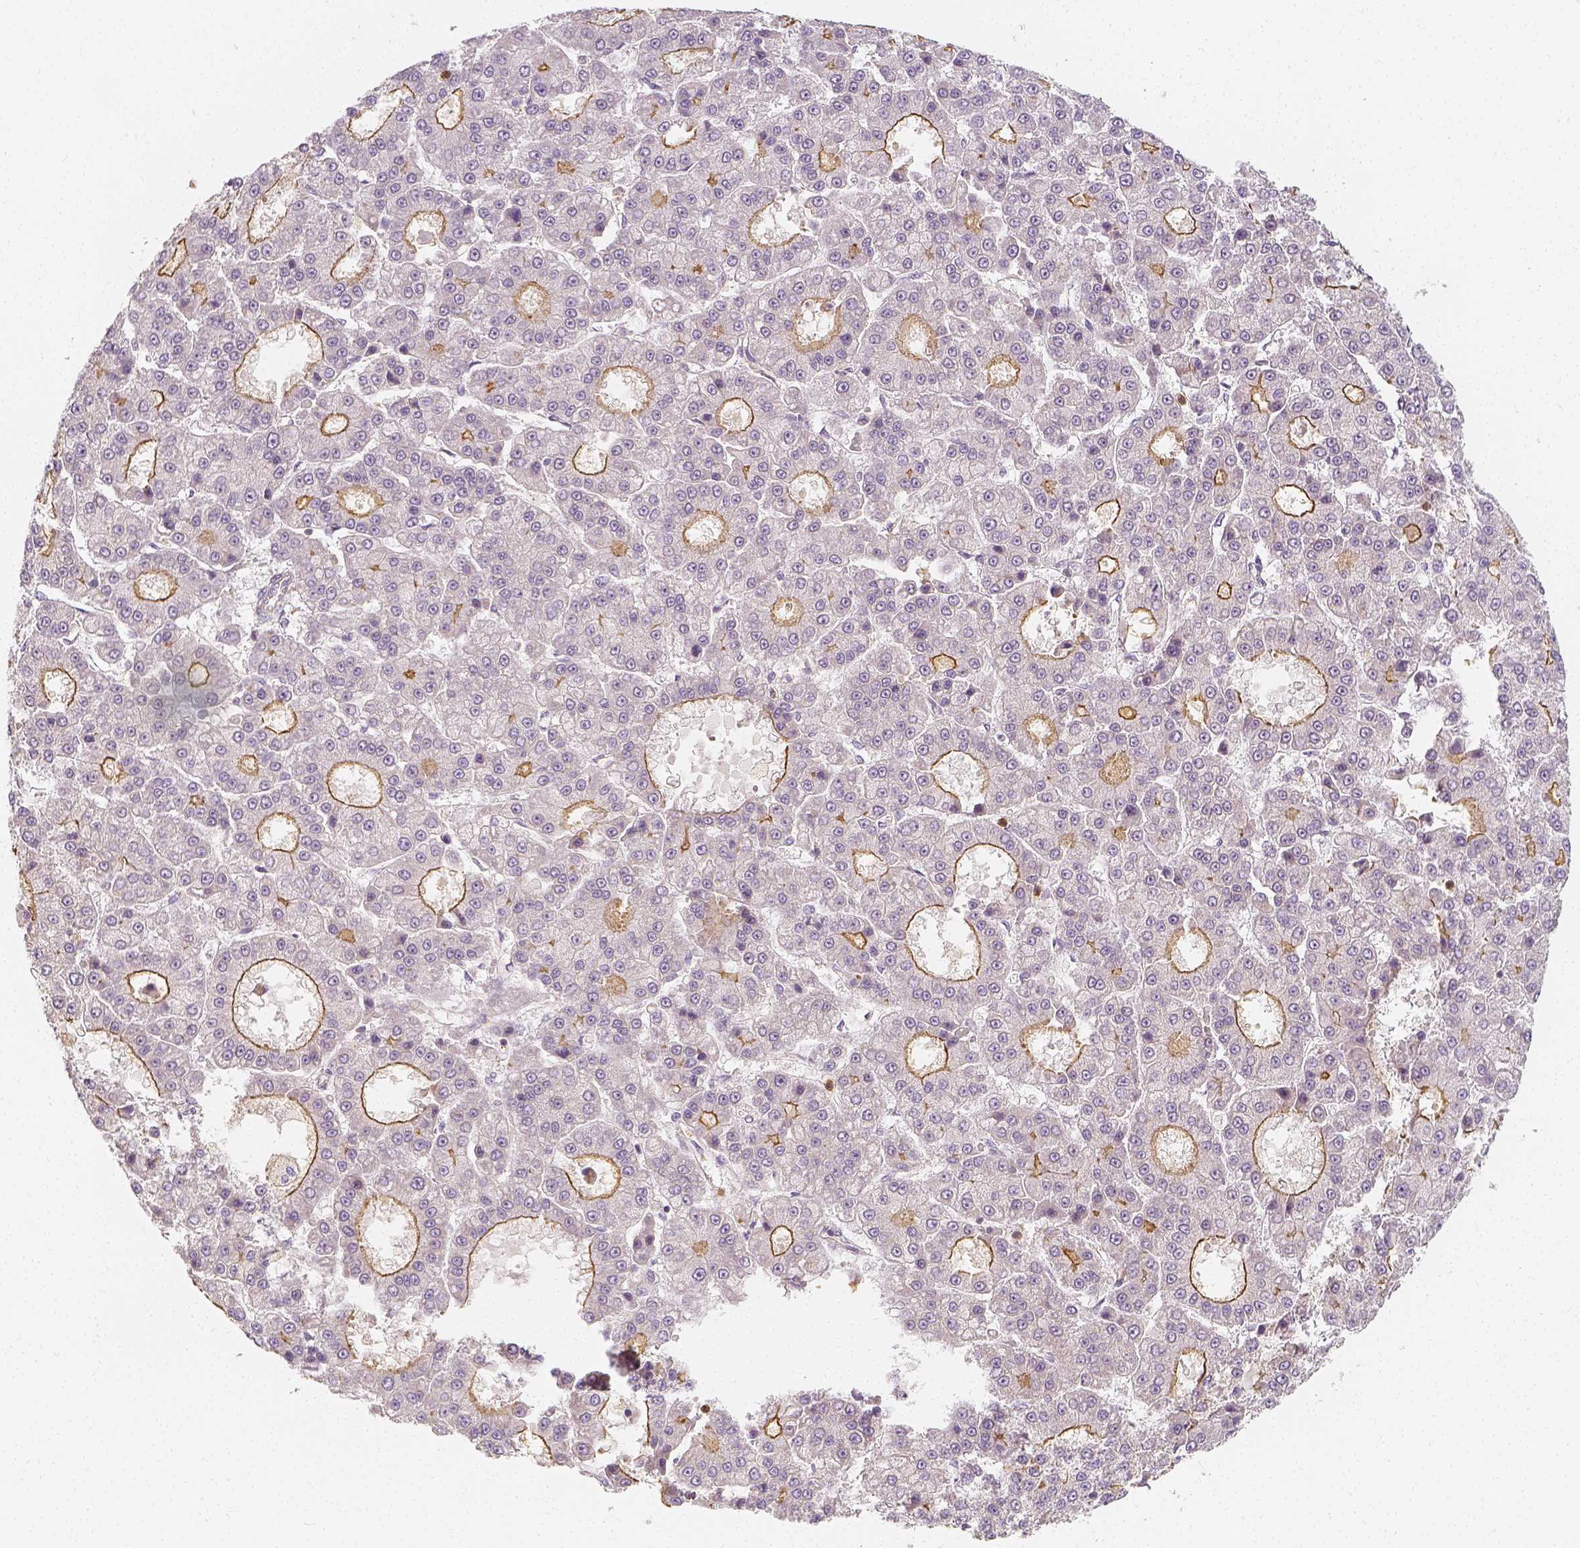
{"staining": {"intensity": "negative", "quantity": "none", "location": "none"}, "tissue": "liver cancer", "cell_type": "Tumor cells", "image_type": "cancer", "snomed": [{"axis": "morphology", "description": "Carcinoma, Hepatocellular, NOS"}, {"axis": "topography", "description": "Liver"}], "caption": "A high-resolution image shows immunohistochemistry (IHC) staining of liver cancer (hepatocellular carcinoma), which demonstrates no significant expression in tumor cells.", "gene": "PTPRJ", "patient": {"sex": "male", "age": 70}}